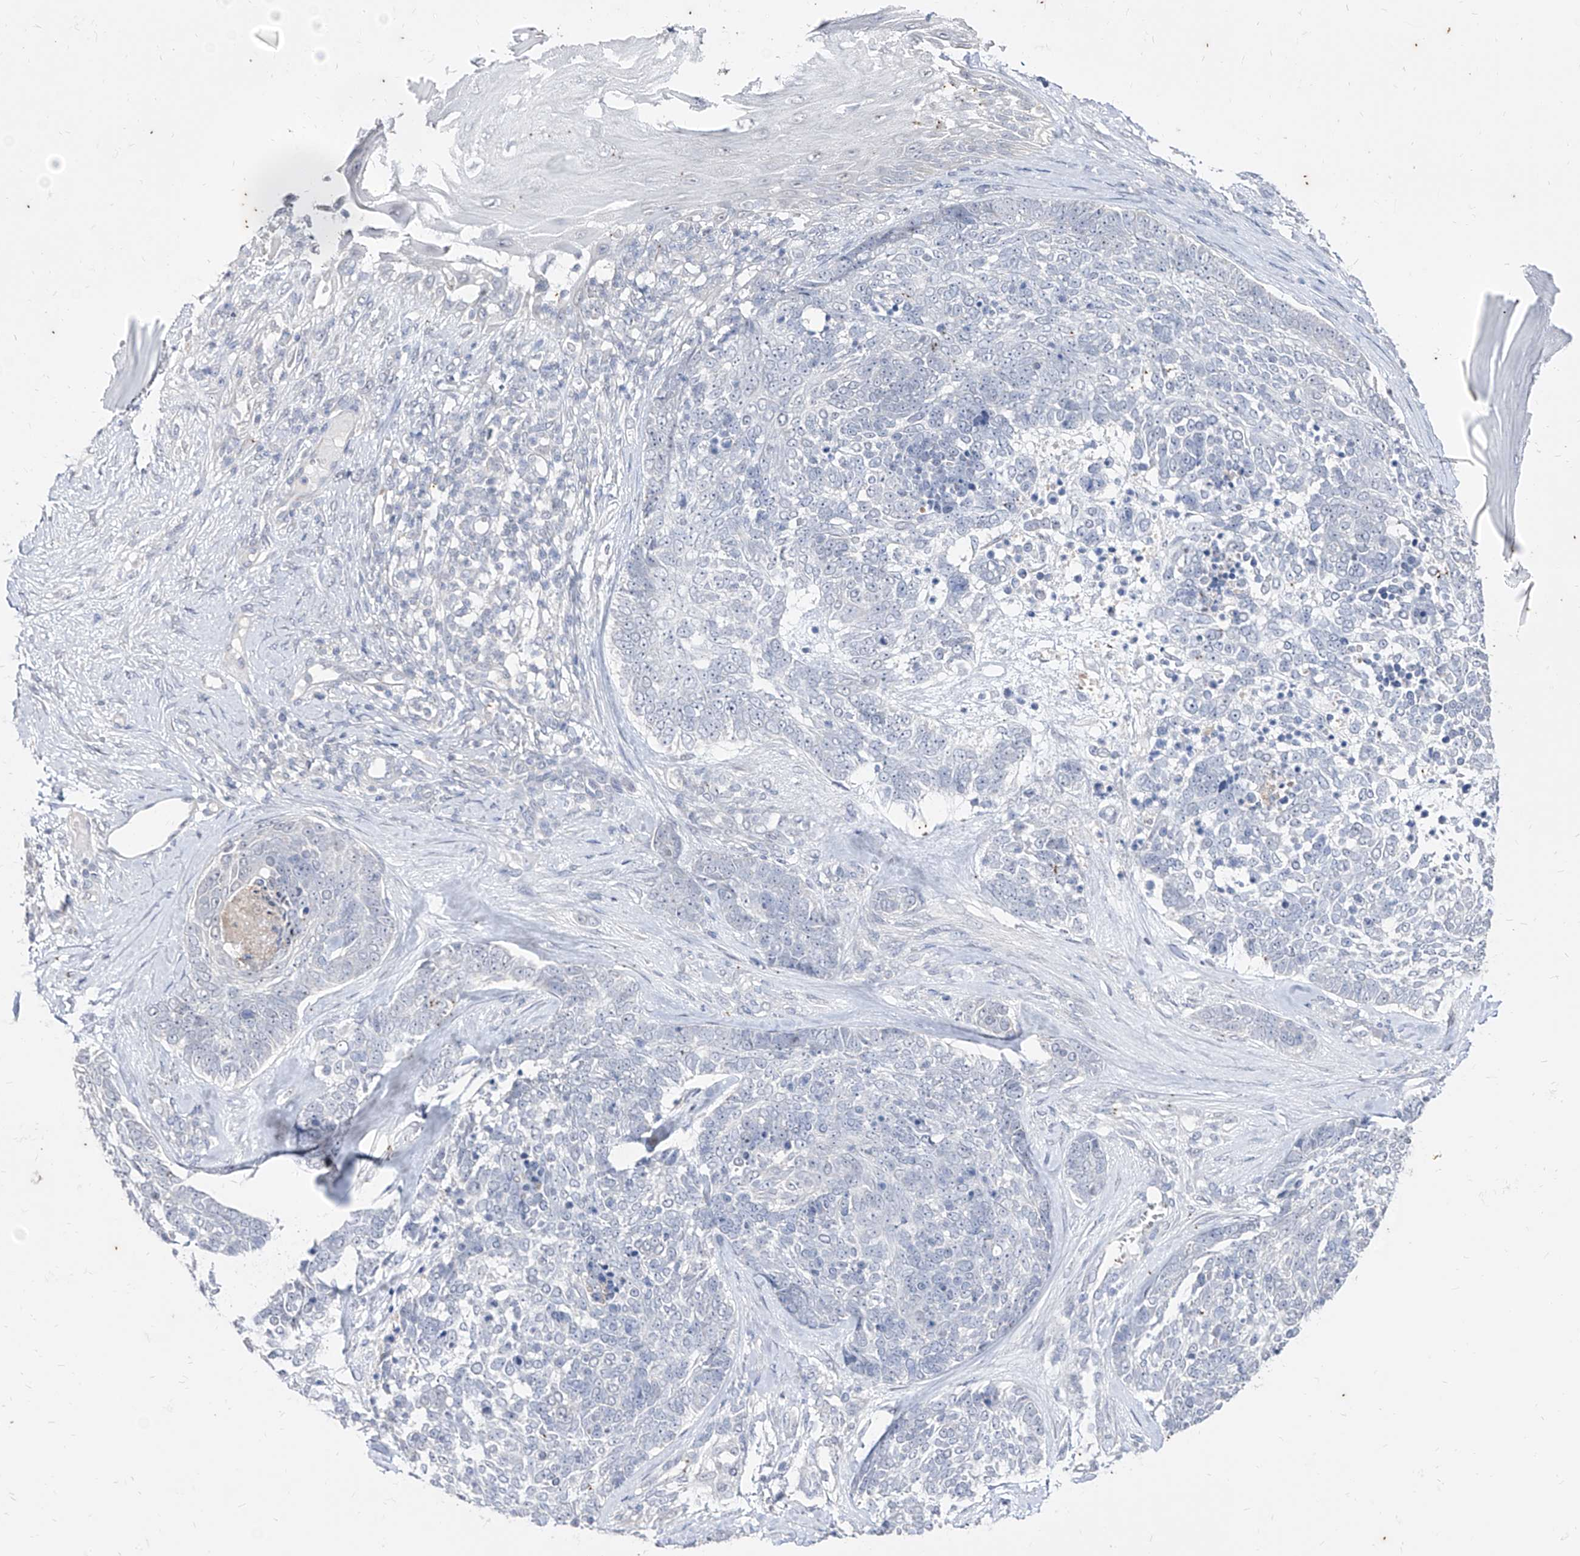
{"staining": {"intensity": "negative", "quantity": "none", "location": "none"}, "tissue": "skin cancer", "cell_type": "Tumor cells", "image_type": "cancer", "snomed": [{"axis": "morphology", "description": "Basal cell carcinoma"}, {"axis": "topography", "description": "Skin"}], "caption": "High power microscopy micrograph of an immunohistochemistry (IHC) image of skin basal cell carcinoma, revealing no significant staining in tumor cells.", "gene": "PHF20L1", "patient": {"sex": "female", "age": 81}}